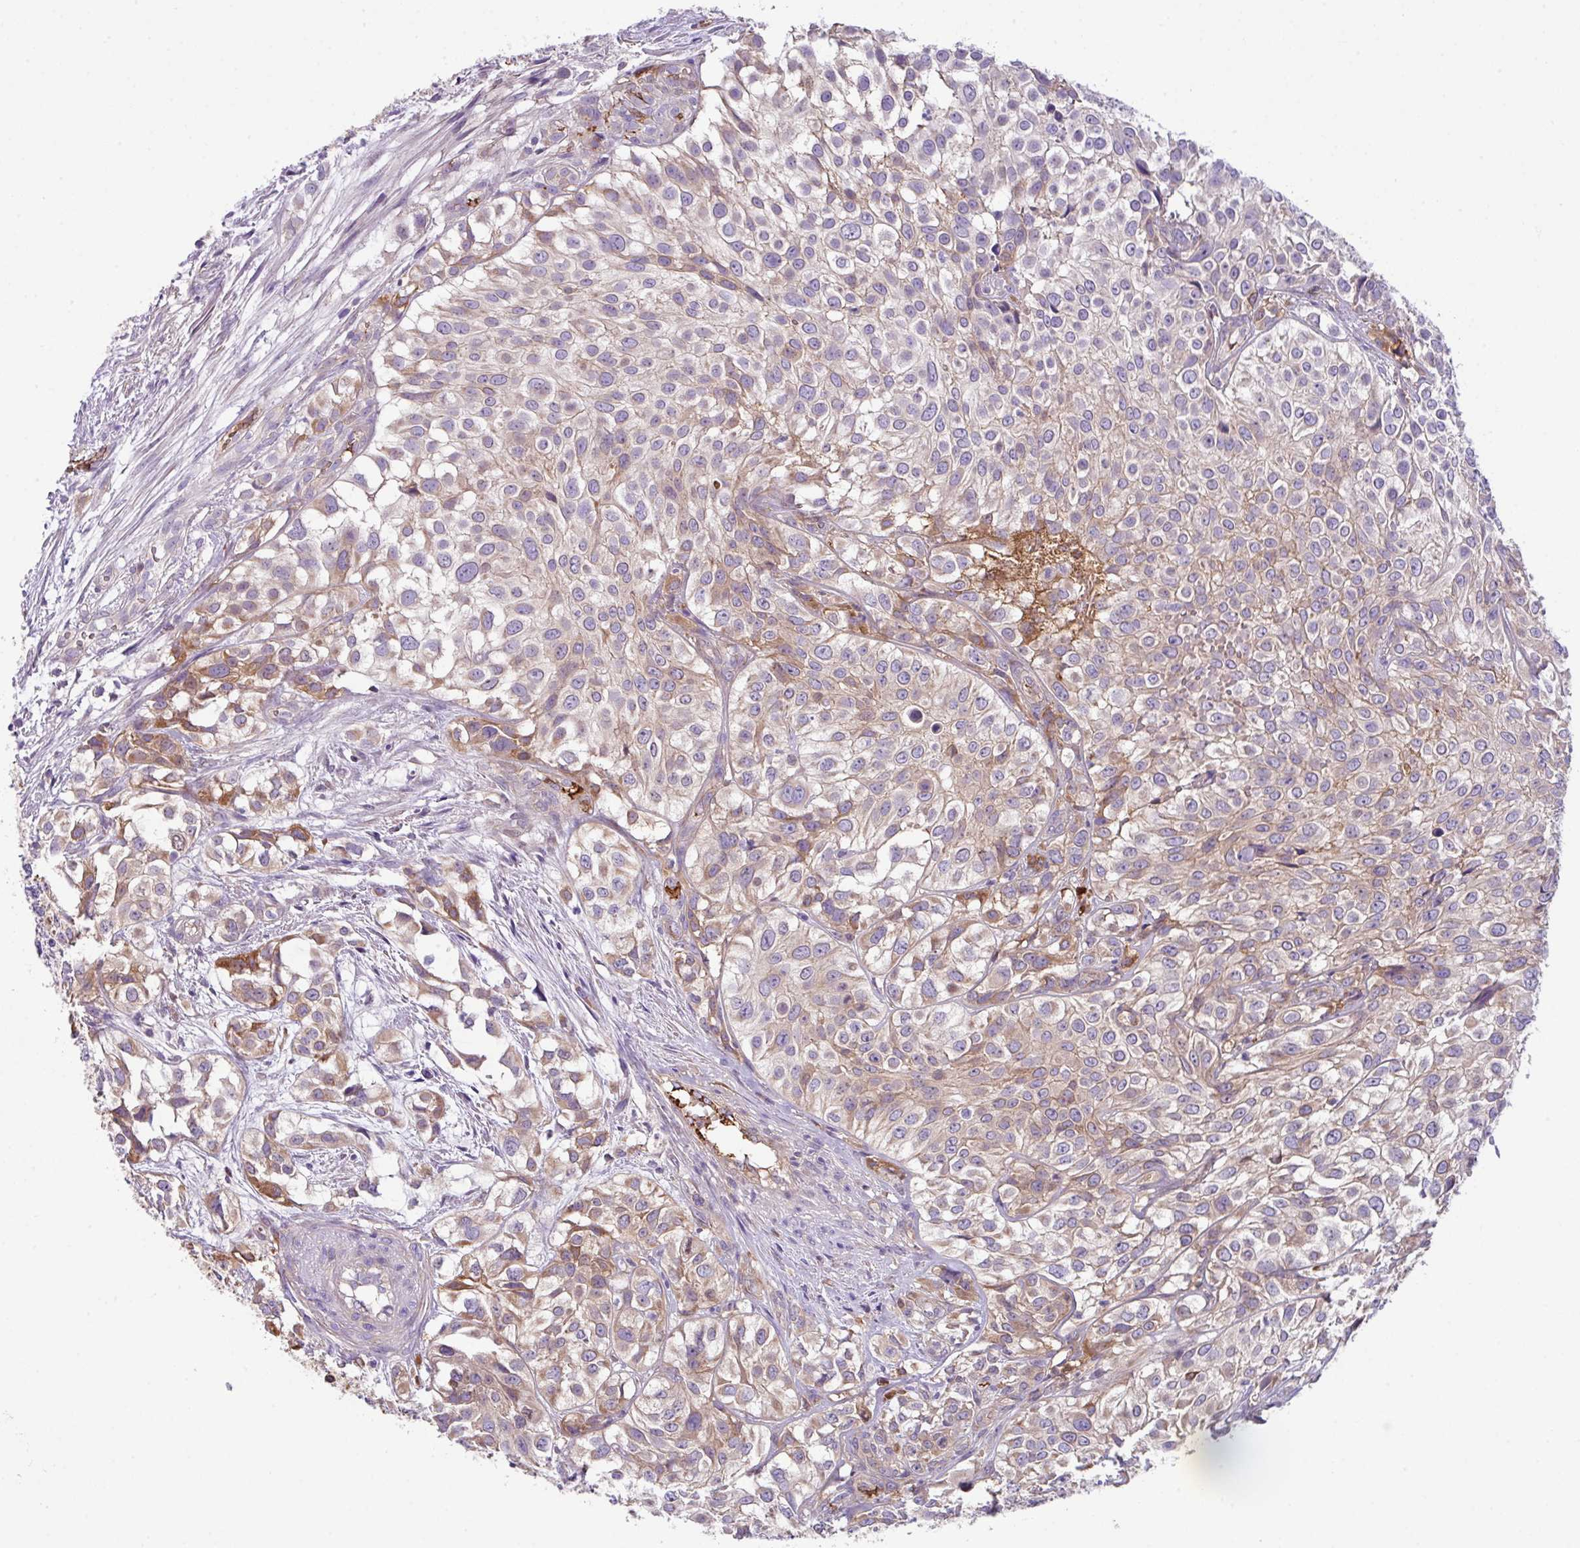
{"staining": {"intensity": "moderate", "quantity": "<25%", "location": "cytoplasmic/membranous"}, "tissue": "urothelial cancer", "cell_type": "Tumor cells", "image_type": "cancer", "snomed": [{"axis": "morphology", "description": "Urothelial carcinoma, High grade"}, {"axis": "topography", "description": "Urinary bladder"}], "caption": "IHC photomicrograph of human urothelial carcinoma (high-grade) stained for a protein (brown), which displays low levels of moderate cytoplasmic/membranous positivity in about <25% of tumor cells.", "gene": "DNAL1", "patient": {"sex": "male", "age": 56}}